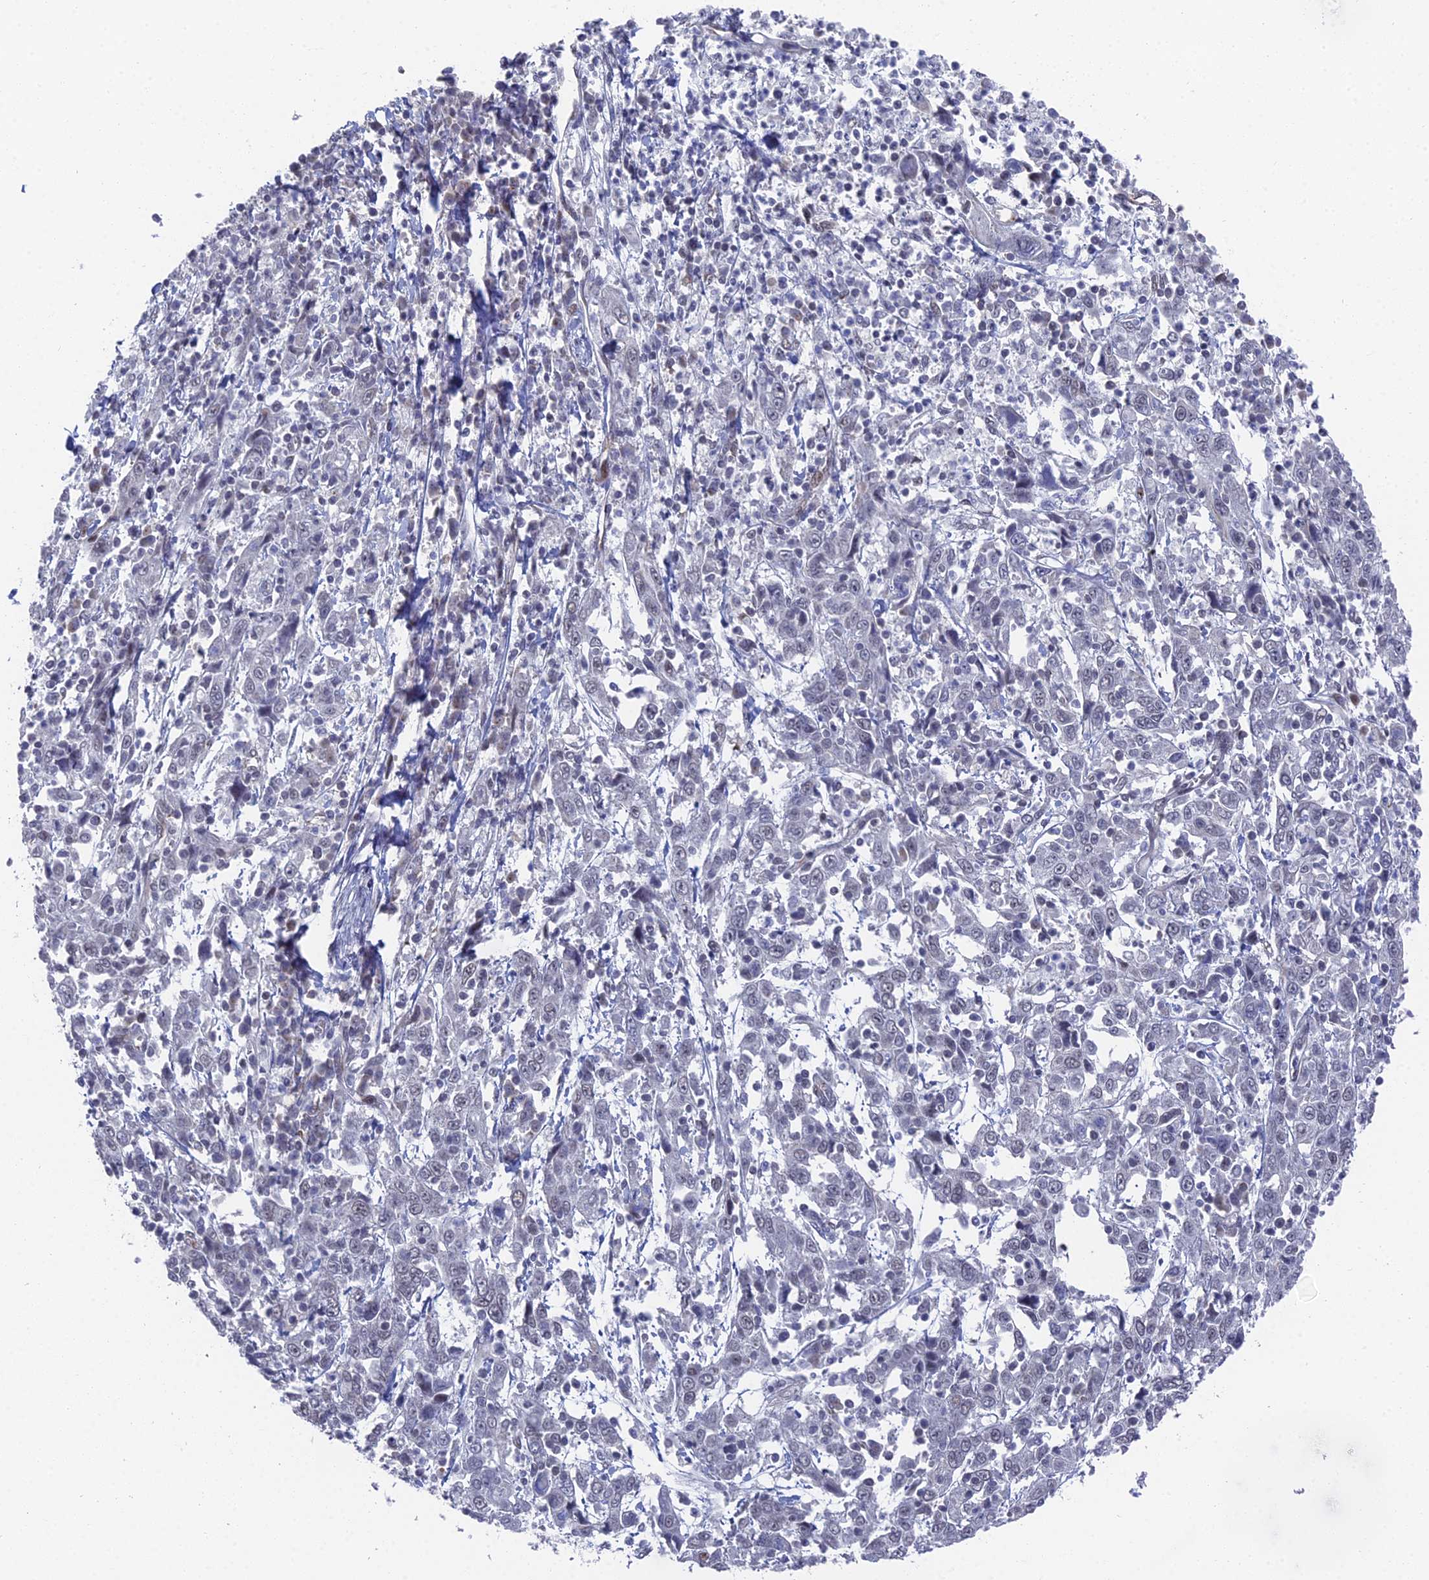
{"staining": {"intensity": "negative", "quantity": "none", "location": "none"}, "tissue": "cervical cancer", "cell_type": "Tumor cells", "image_type": "cancer", "snomed": [{"axis": "morphology", "description": "Squamous cell carcinoma, NOS"}, {"axis": "topography", "description": "Cervix"}], "caption": "Immunohistochemistry histopathology image of human cervical squamous cell carcinoma stained for a protein (brown), which shows no expression in tumor cells. (Brightfield microscopy of DAB immunohistochemistry (IHC) at high magnification).", "gene": "FHIP2A", "patient": {"sex": "female", "age": 46}}